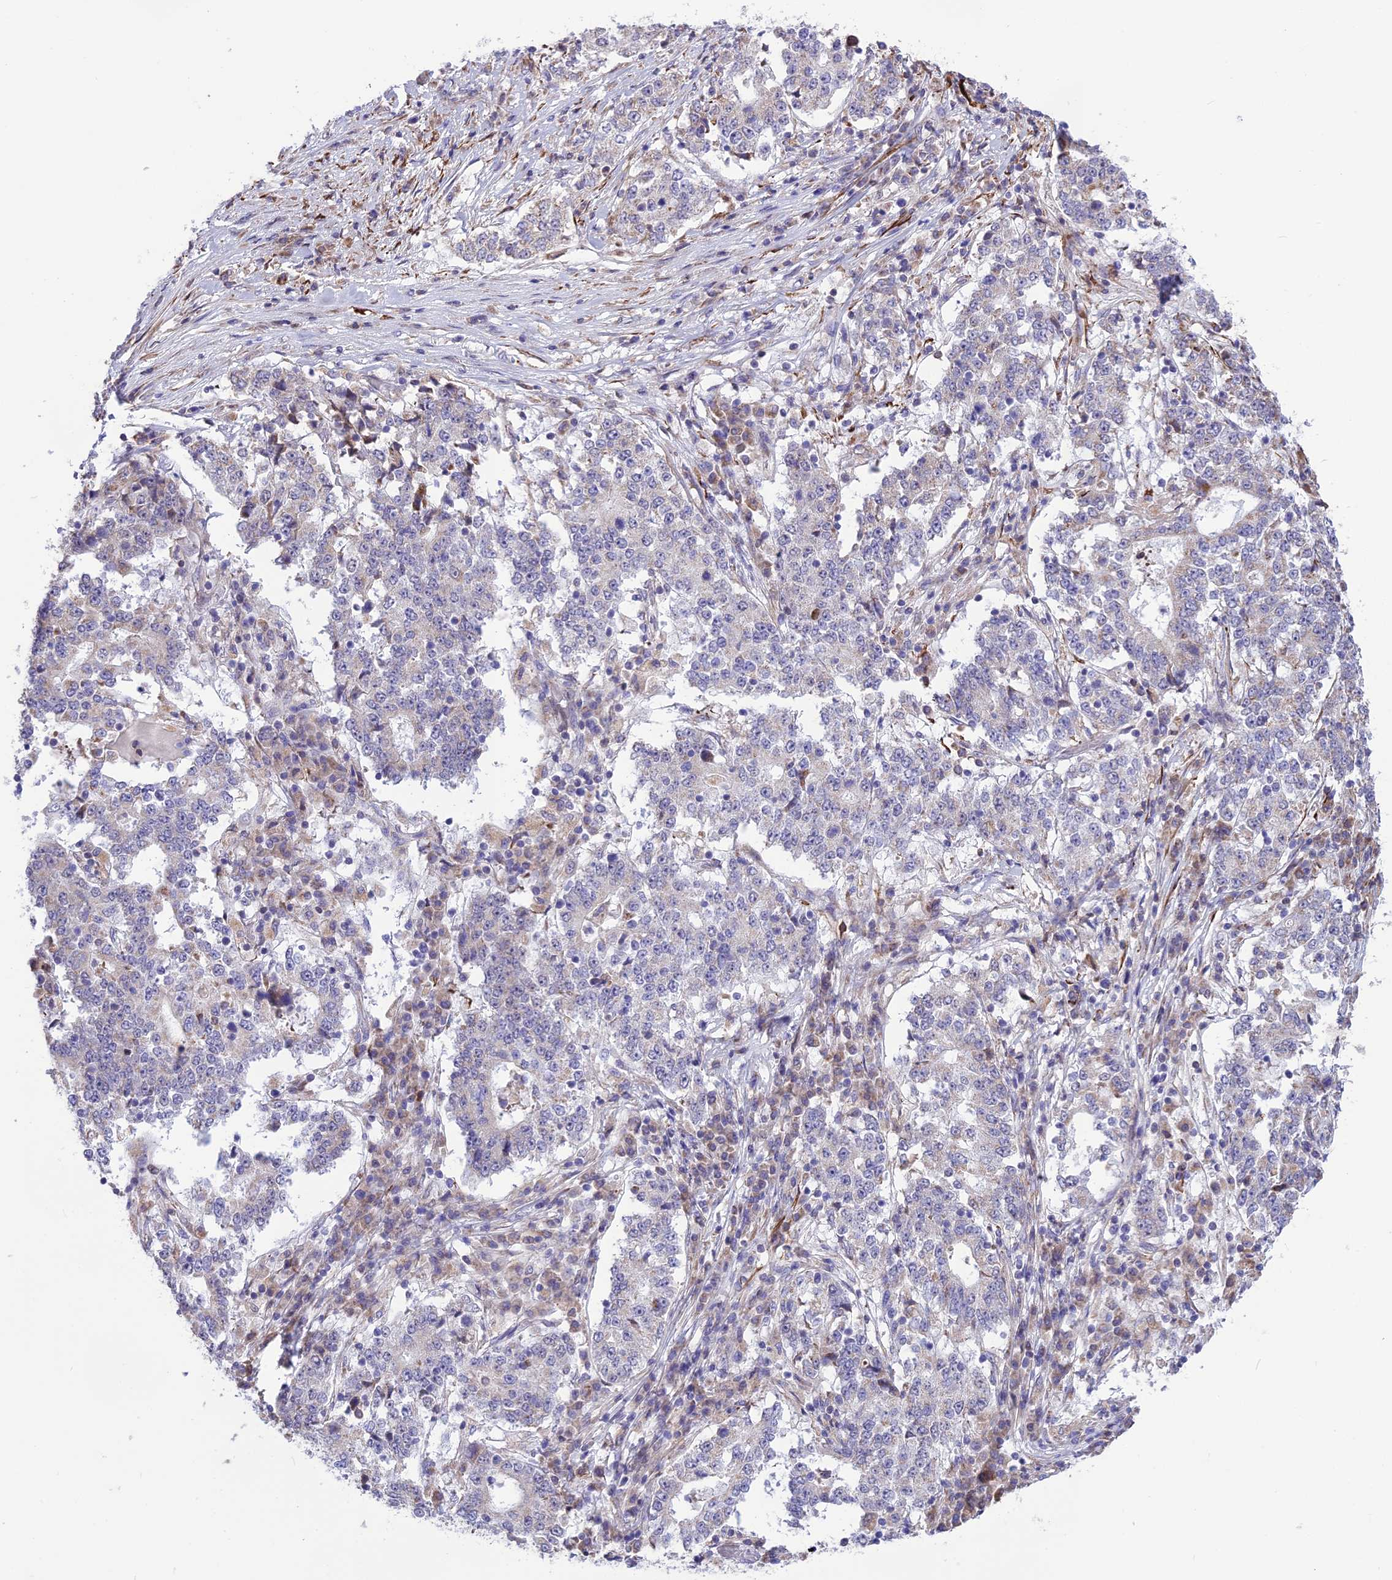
{"staining": {"intensity": "negative", "quantity": "none", "location": "none"}, "tissue": "stomach cancer", "cell_type": "Tumor cells", "image_type": "cancer", "snomed": [{"axis": "morphology", "description": "Adenocarcinoma, NOS"}, {"axis": "topography", "description": "Stomach"}], "caption": "This micrograph is of stomach cancer stained with immunohistochemistry to label a protein in brown with the nuclei are counter-stained blue. There is no expression in tumor cells.", "gene": "DOC2B", "patient": {"sex": "male", "age": 59}}